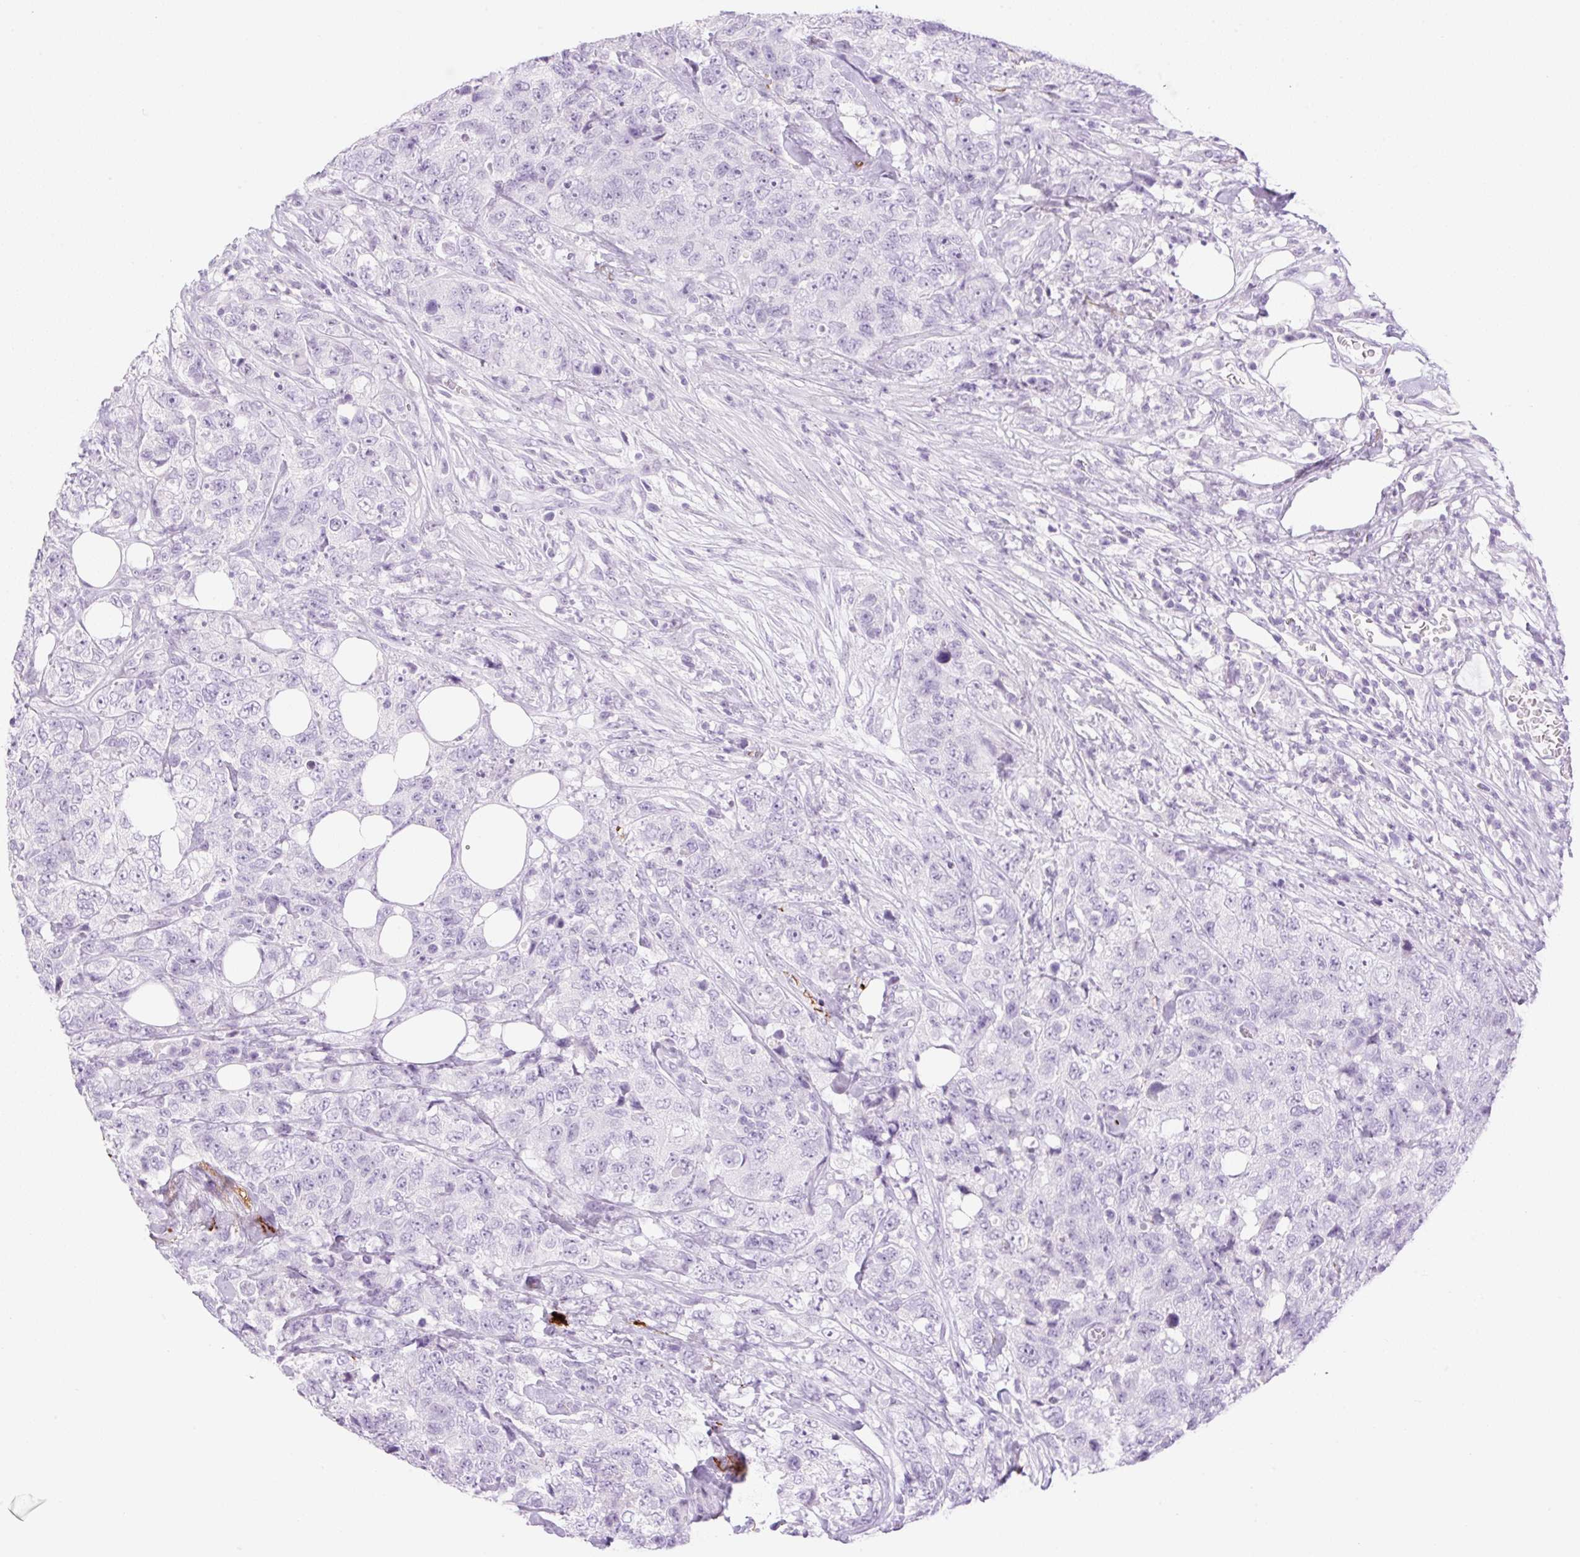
{"staining": {"intensity": "negative", "quantity": "none", "location": "none"}, "tissue": "urothelial cancer", "cell_type": "Tumor cells", "image_type": "cancer", "snomed": [{"axis": "morphology", "description": "Urothelial carcinoma, High grade"}, {"axis": "topography", "description": "Urinary bladder"}], "caption": "The micrograph shows no significant positivity in tumor cells of high-grade urothelial carcinoma. (Brightfield microscopy of DAB (3,3'-diaminobenzidine) immunohistochemistry at high magnification).", "gene": "SP140L", "patient": {"sex": "female", "age": 78}}